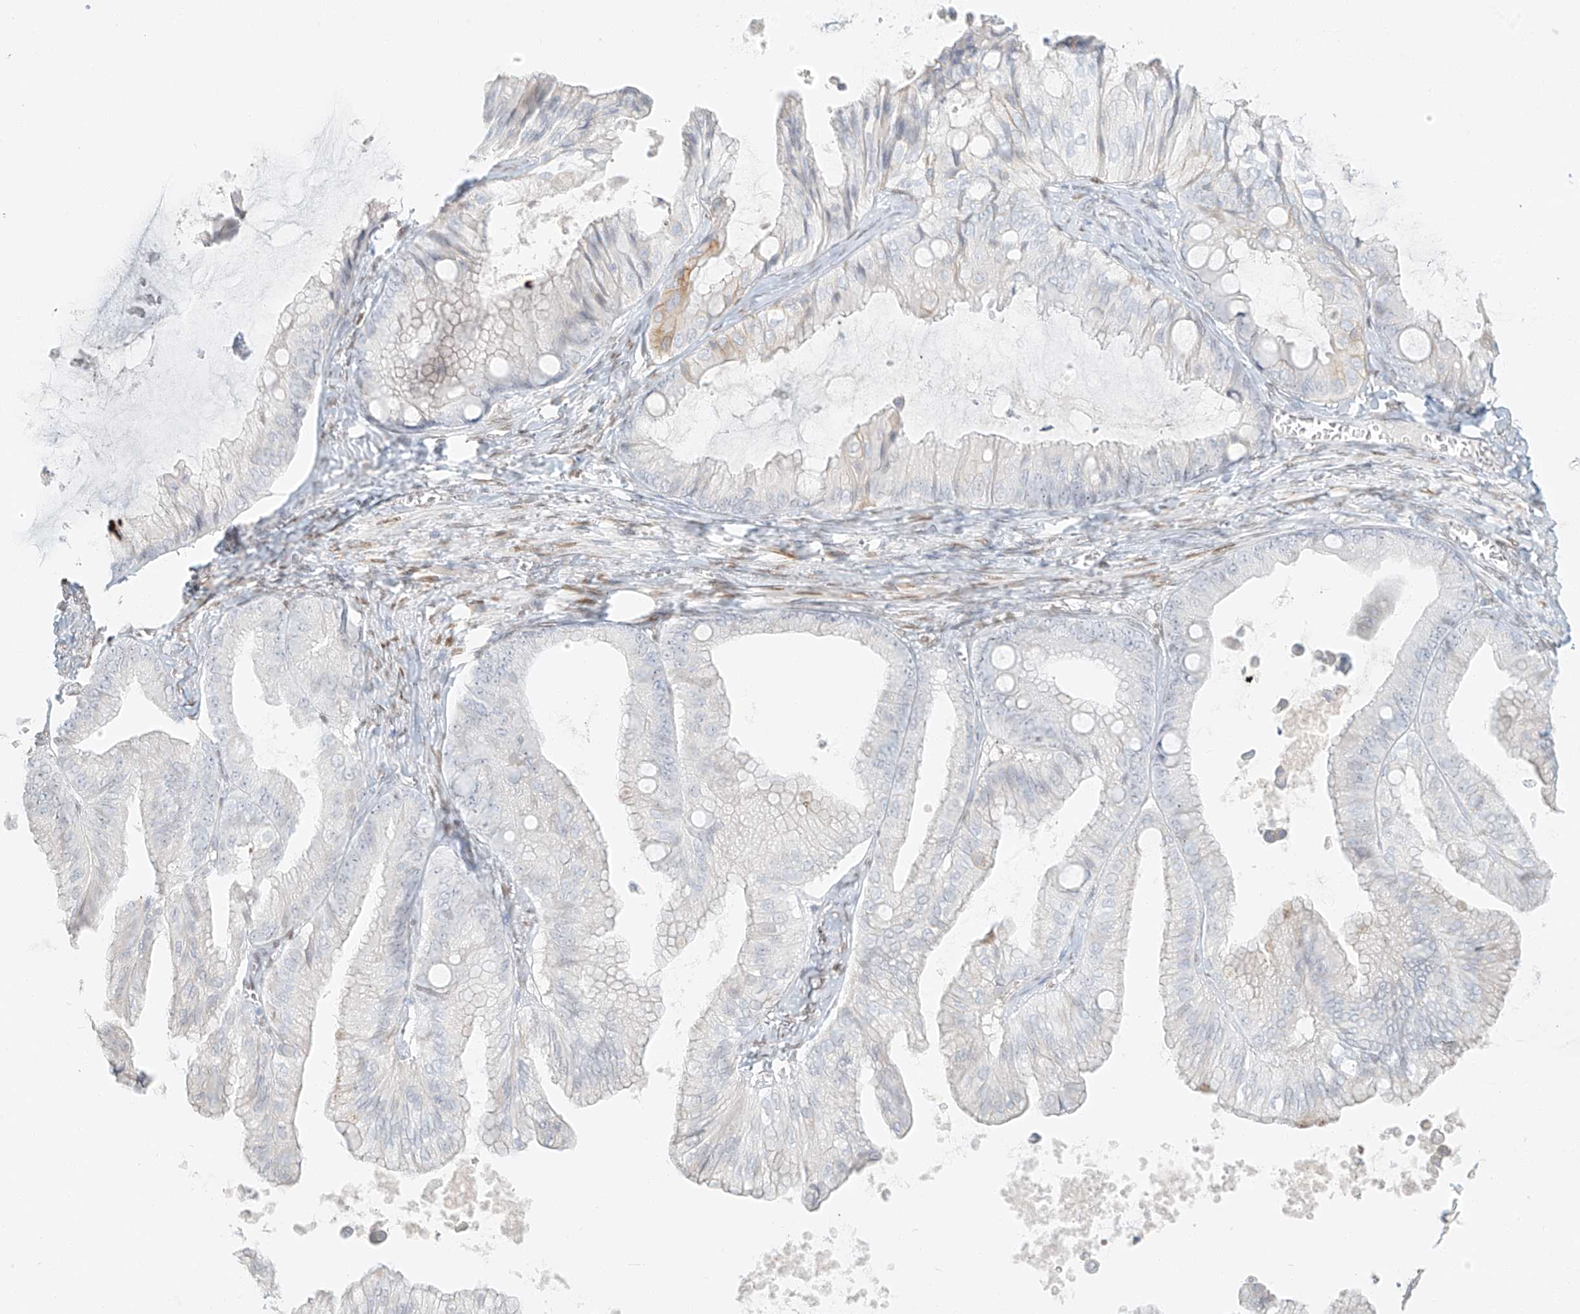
{"staining": {"intensity": "negative", "quantity": "none", "location": "none"}, "tissue": "ovarian cancer", "cell_type": "Tumor cells", "image_type": "cancer", "snomed": [{"axis": "morphology", "description": "Cystadenocarcinoma, mucinous, NOS"}, {"axis": "topography", "description": "Ovary"}], "caption": "Tumor cells show no significant staining in ovarian cancer. Brightfield microscopy of immunohistochemistry stained with DAB (3,3'-diaminobenzidine) (brown) and hematoxylin (blue), captured at high magnification.", "gene": "ZNF774", "patient": {"sex": "female", "age": 71}}